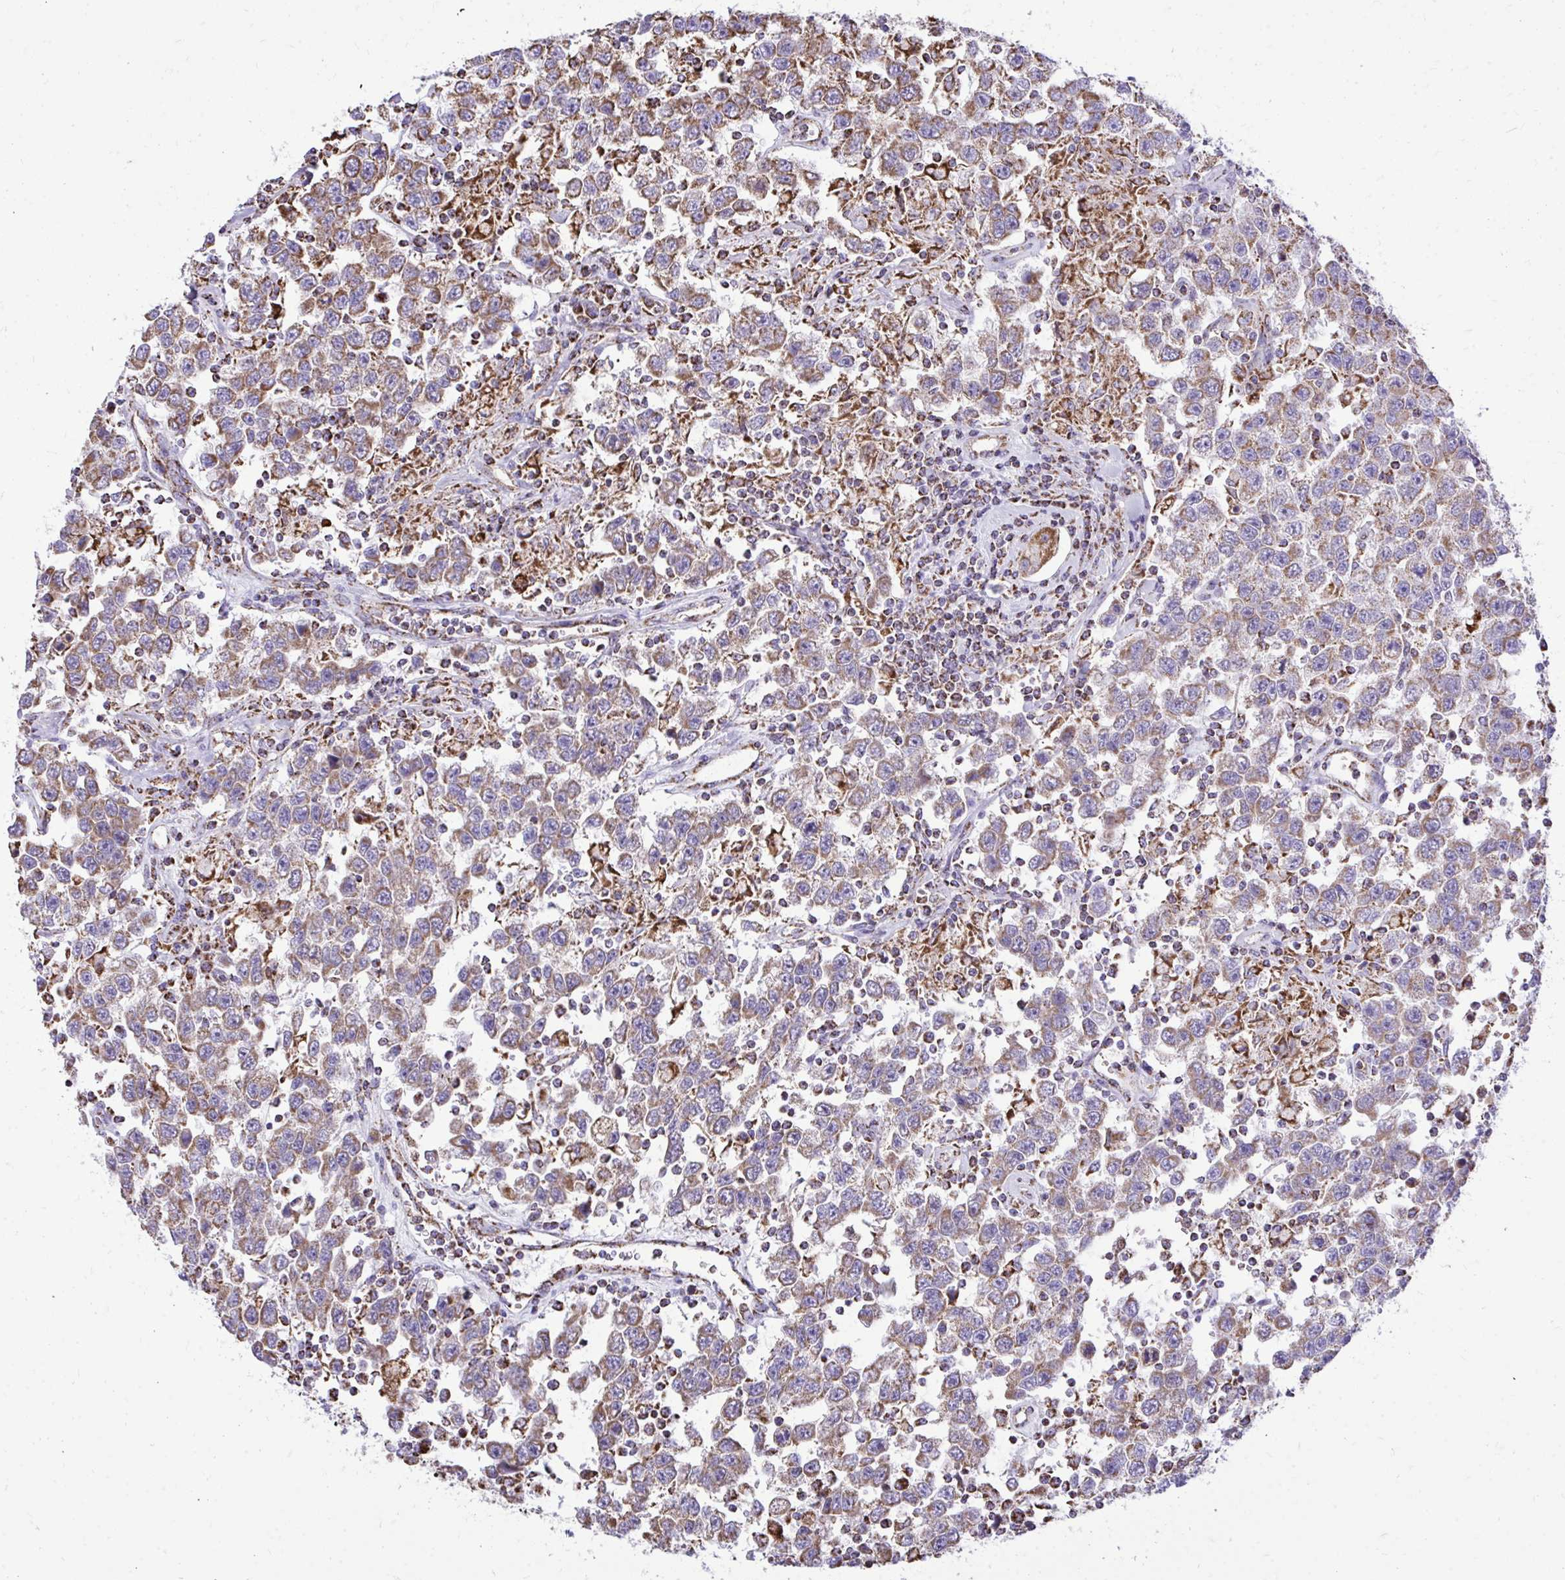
{"staining": {"intensity": "moderate", "quantity": ">75%", "location": "cytoplasmic/membranous"}, "tissue": "testis cancer", "cell_type": "Tumor cells", "image_type": "cancer", "snomed": [{"axis": "morphology", "description": "Seminoma, NOS"}, {"axis": "topography", "description": "Testis"}], "caption": "A medium amount of moderate cytoplasmic/membranous expression is seen in approximately >75% of tumor cells in testis cancer (seminoma) tissue. (DAB IHC with brightfield microscopy, high magnification).", "gene": "UBE2C", "patient": {"sex": "male", "age": 41}}